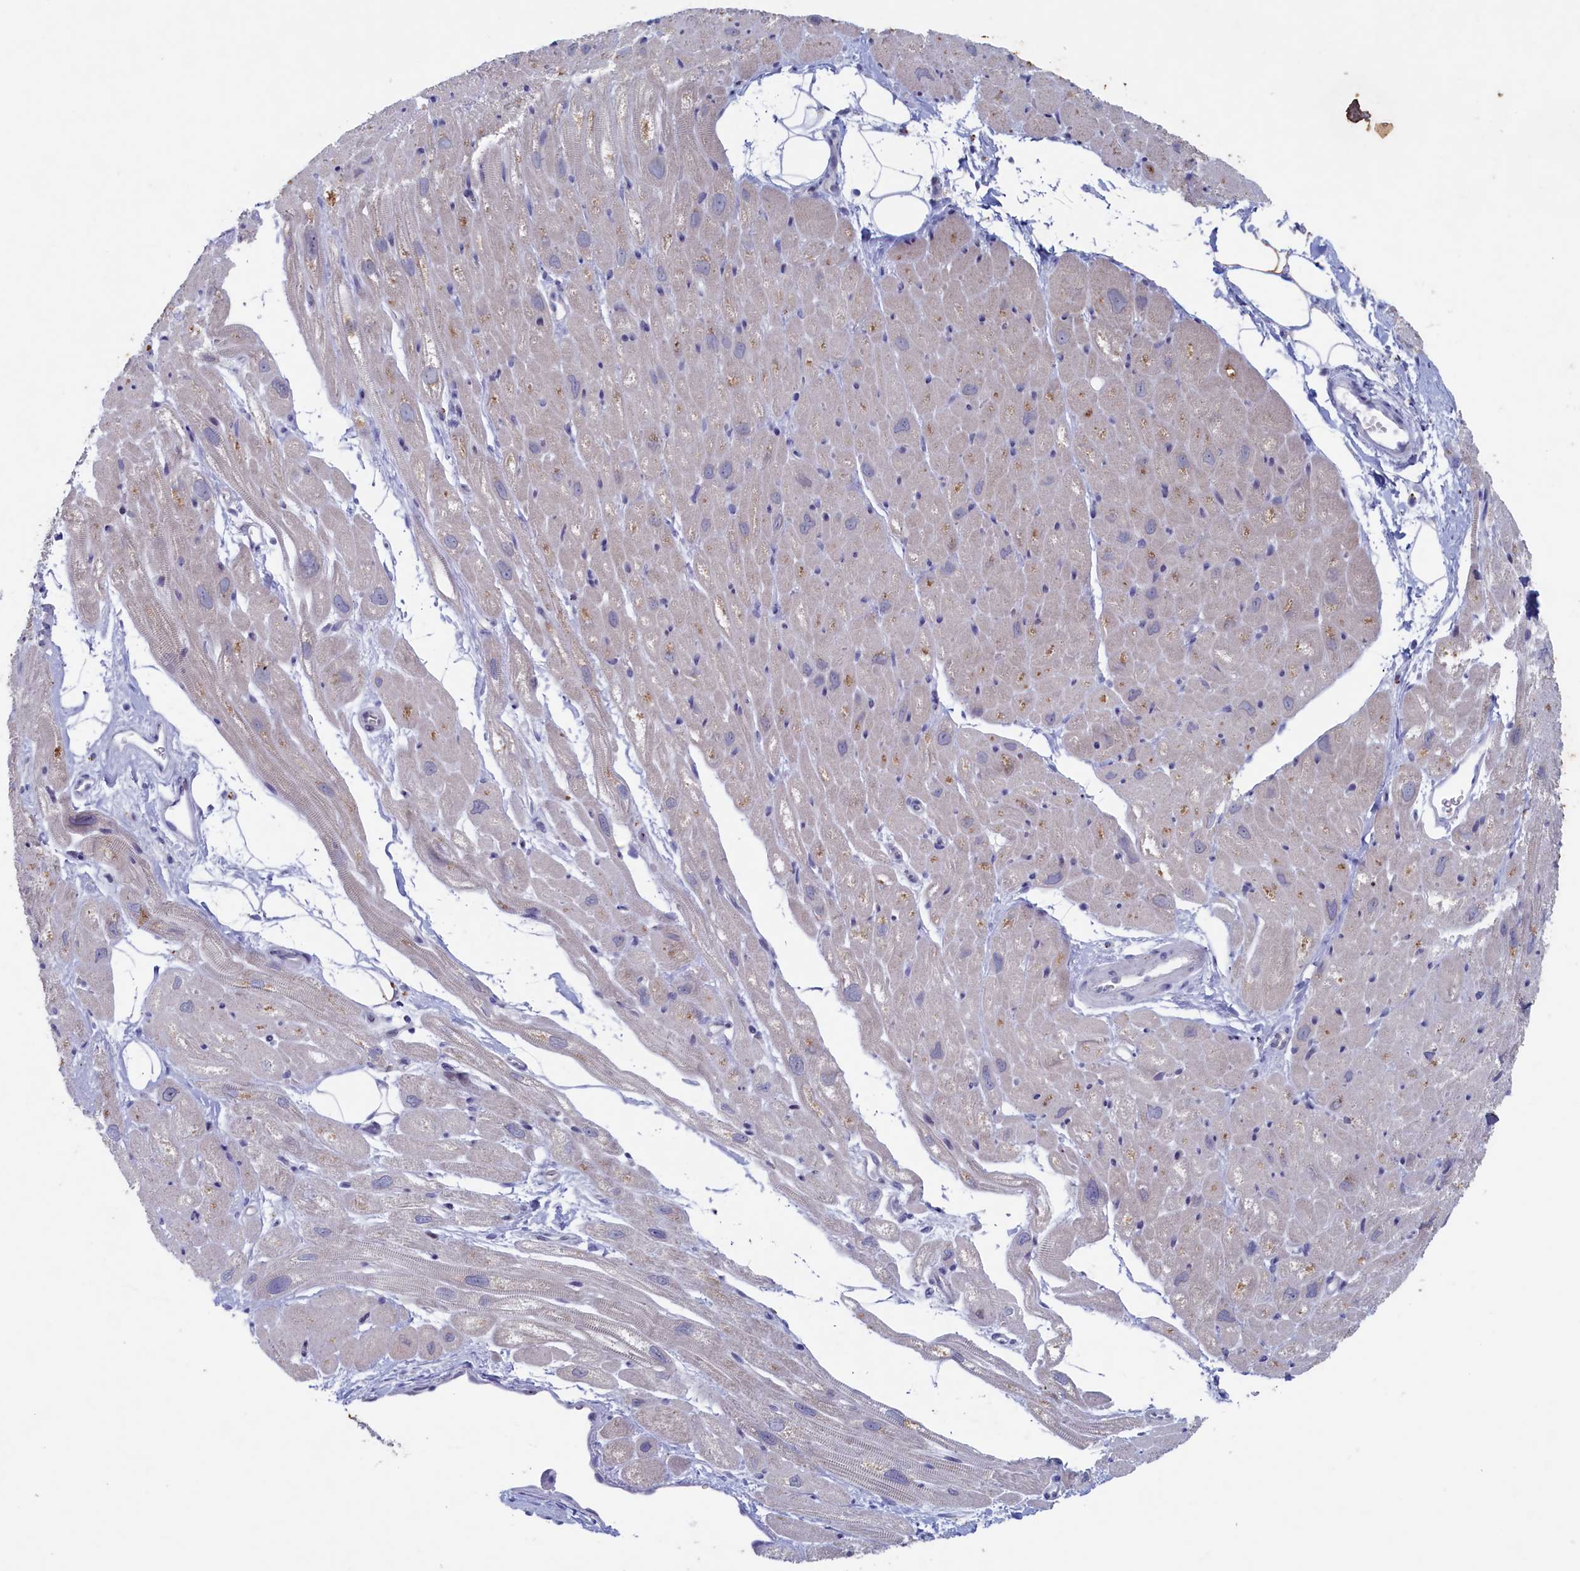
{"staining": {"intensity": "moderate", "quantity": "25%-75%", "location": "cytoplasmic/membranous"}, "tissue": "heart muscle", "cell_type": "Cardiomyocytes", "image_type": "normal", "snomed": [{"axis": "morphology", "description": "Normal tissue, NOS"}, {"axis": "topography", "description": "Heart"}], "caption": "Human heart muscle stained with a brown dye exhibits moderate cytoplasmic/membranous positive expression in about 25%-75% of cardiomyocytes.", "gene": "WDR76", "patient": {"sex": "male", "age": 50}}